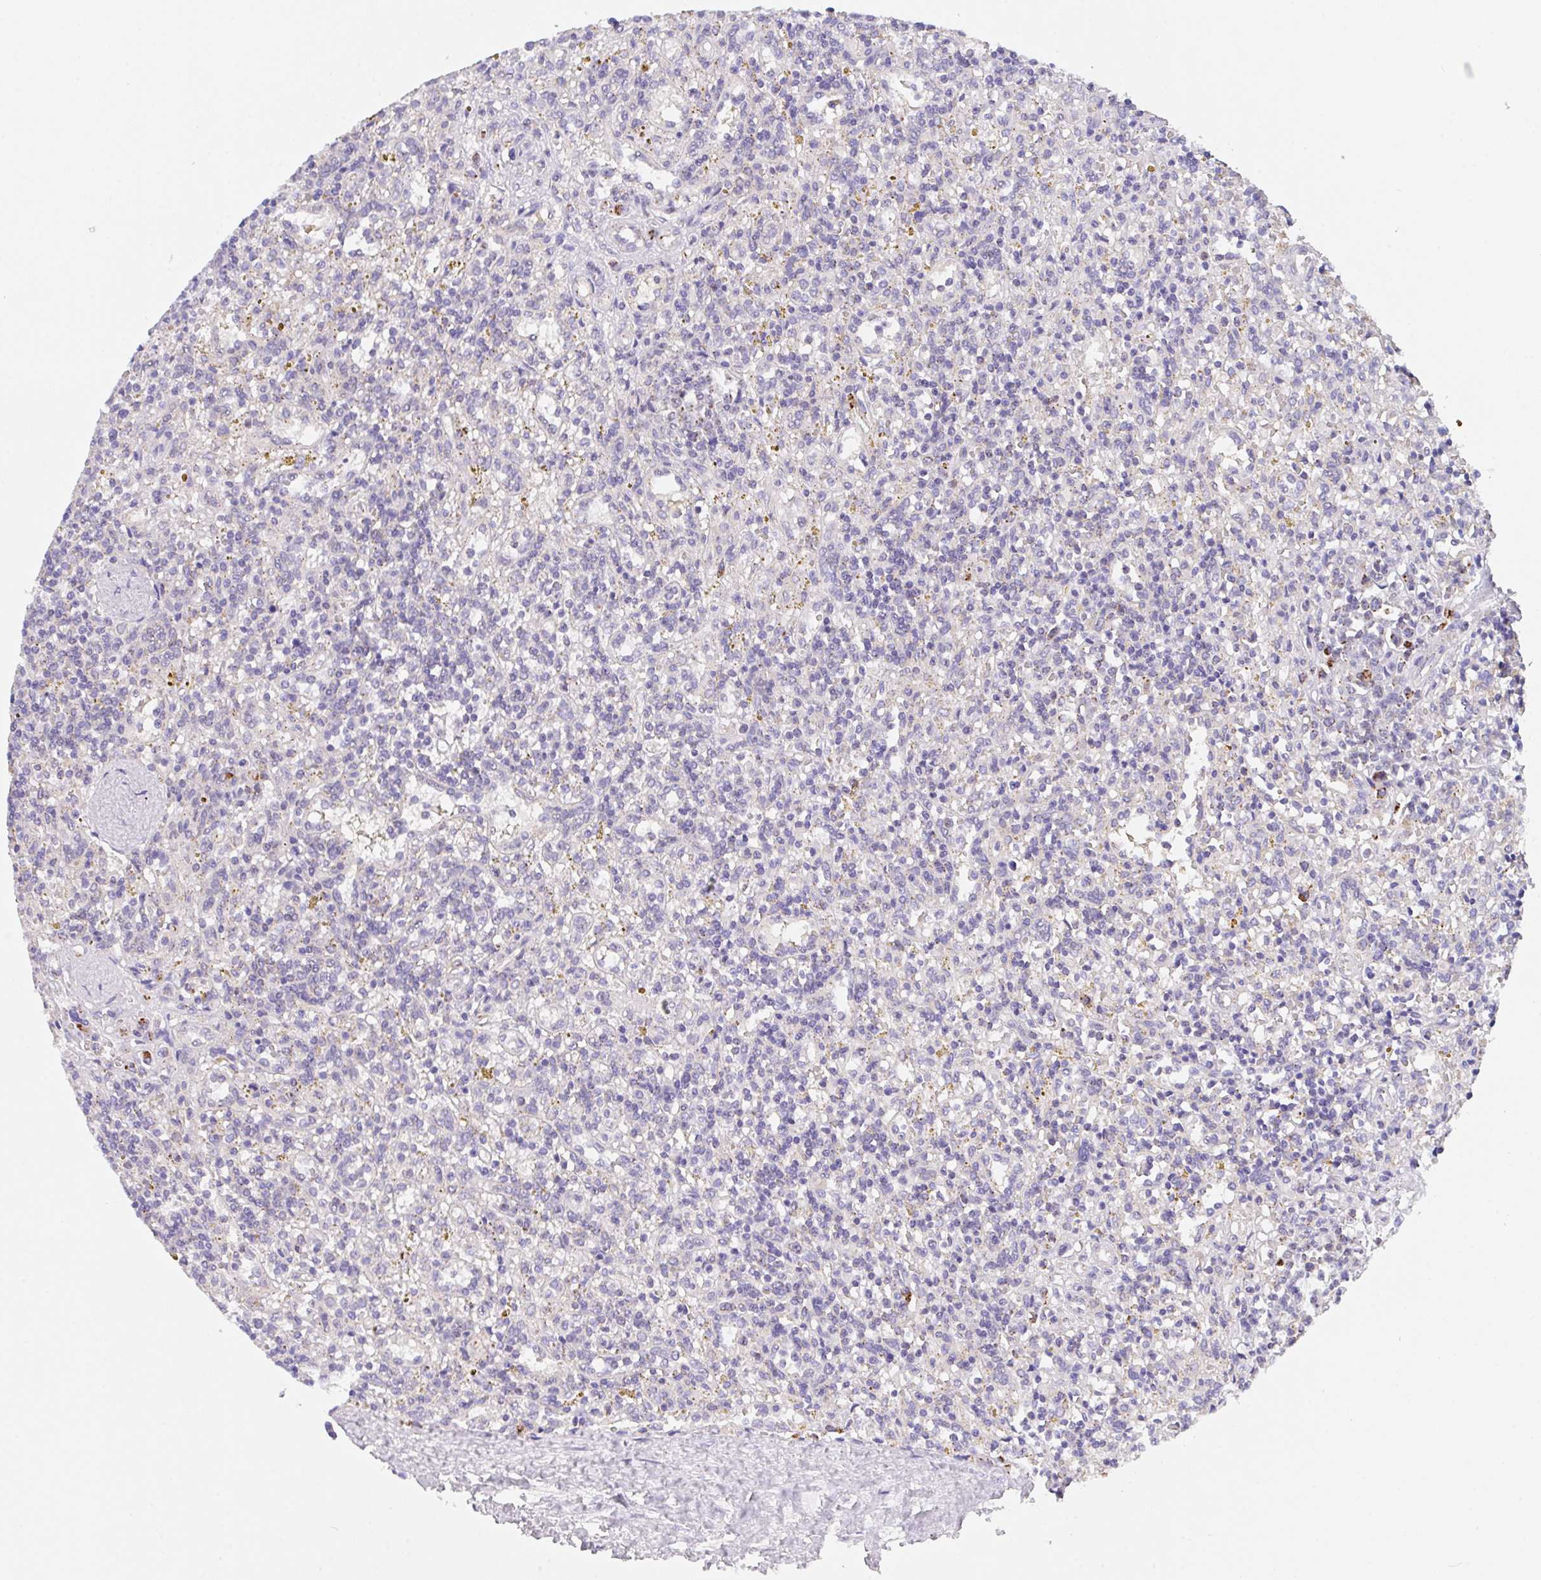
{"staining": {"intensity": "negative", "quantity": "none", "location": "none"}, "tissue": "lymphoma", "cell_type": "Tumor cells", "image_type": "cancer", "snomed": [{"axis": "morphology", "description": "Malignant lymphoma, non-Hodgkin's type, Low grade"}, {"axis": "topography", "description": "Spleen"}], "caption": "Image shows no protein expression in tumor cells of lymphoma tissue.", "gene": "PROSER3", "patient": {"sex": "male", "age": 67}}